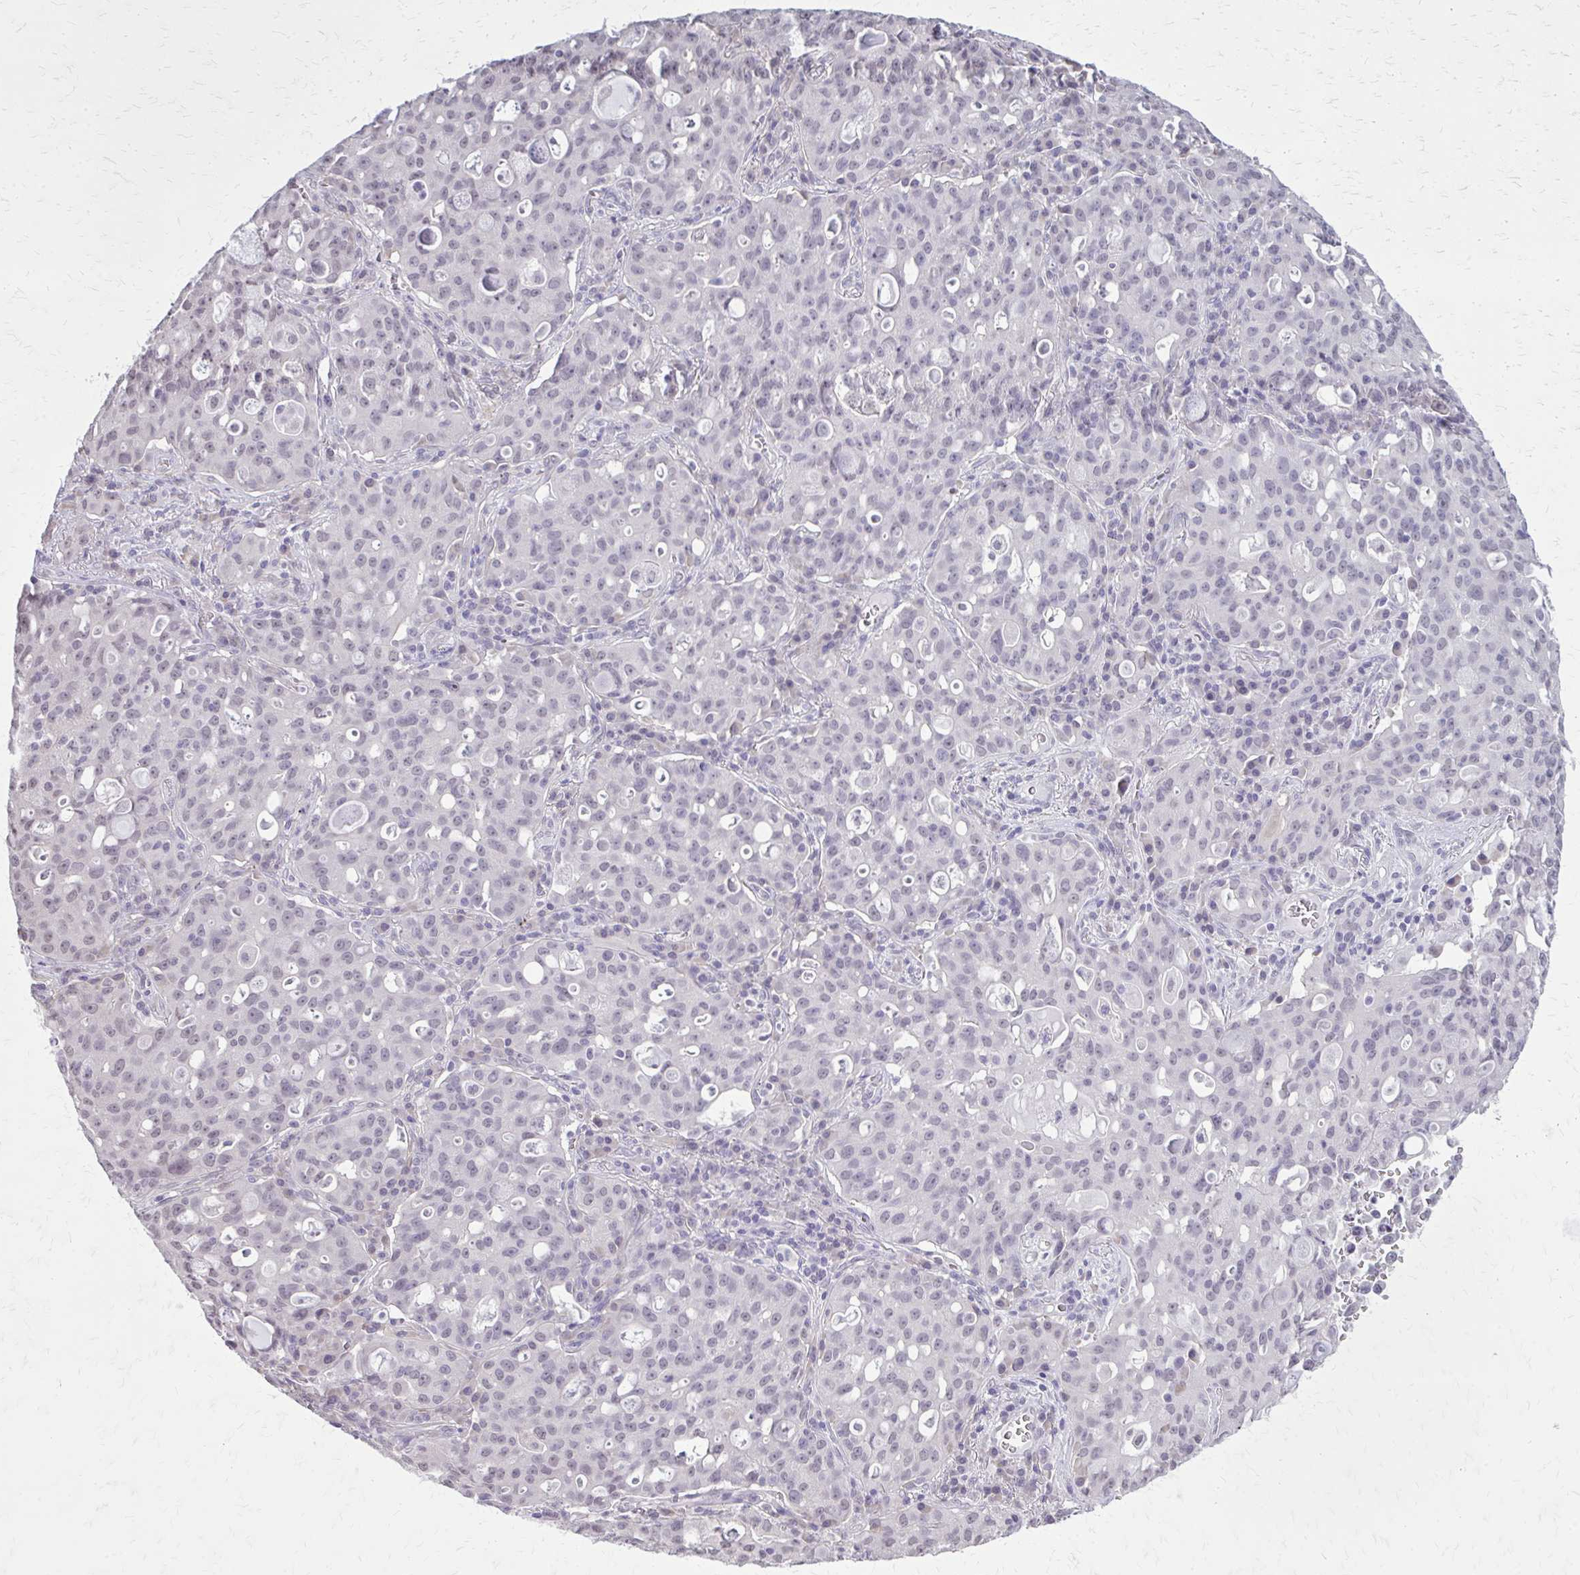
{"staining": {"intensity": "negative", "quantity": "none", "location": "none"}, "tissue": "lung cancer", "cell_type": "Tumor cells", "image_type": "cancer", "snomed": [{"axis": "morphology", "description": "Adenocarcinoma, NOS"}, {"axis": "topography", "description": "Lung"}], "caption": "A histopathology image of human lung cancer is negative for staining in tumor cells. The staining was performed using DAB (3,3'-diaminobenzidine) to visualize the protein expression in brown, while the nuclei were stained in blue with hematoxylin (Magnification: 20x).", "gene": "PLCB1", "patient": {"sex": "female", "age": 44}}